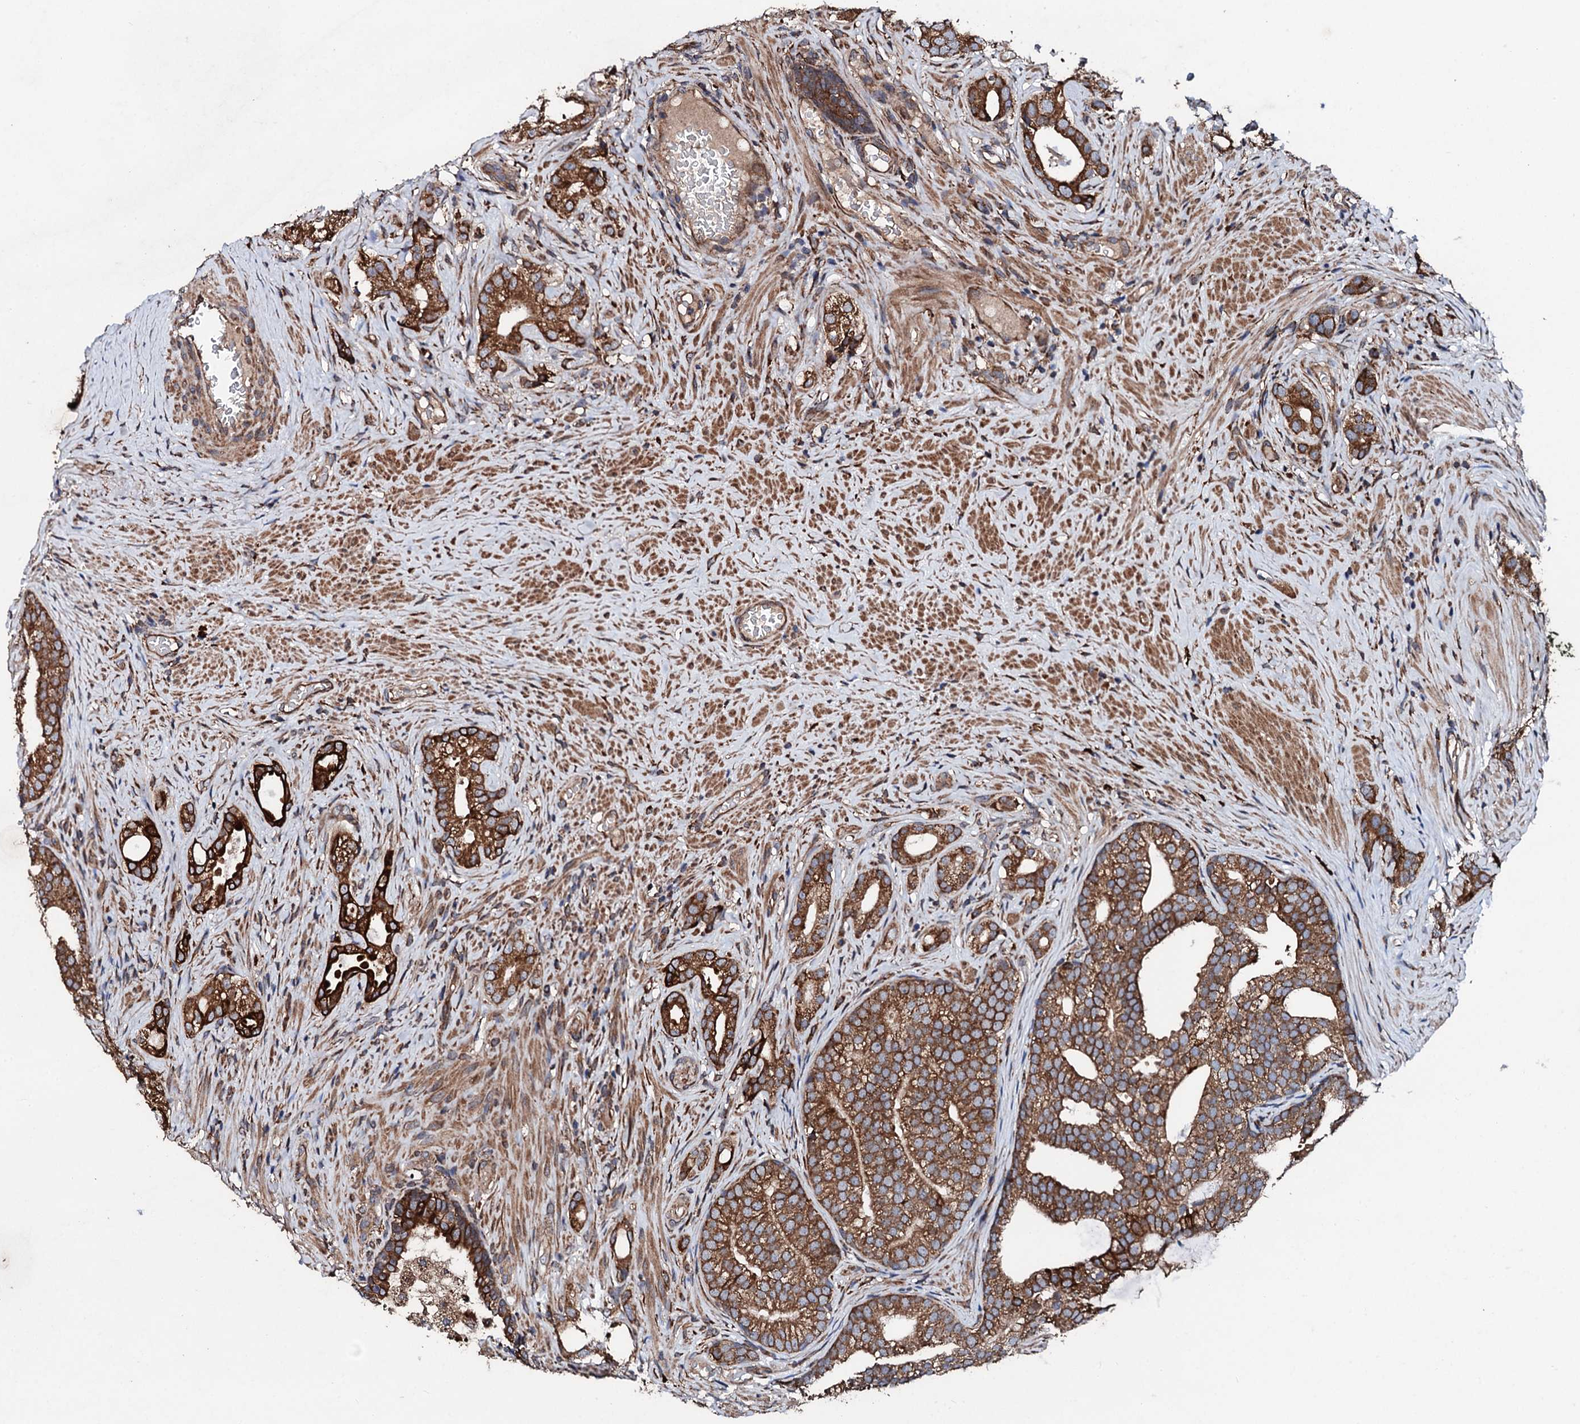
{"staining": {"intensity": "strong", "quantity": ">75%", "location": "cytoplasmic/membranous"}, "tissue": "prostate cancer", "cell_type": "Tumor cells", "image_type": "cancer", "snomed": [{"axis": "morphology", "description": "Adenocarcinoma, Low grade"}, {"axis": "topography", "description": "Prostate"}], "caption": "DAB immunohistochemical staining of human prostate low-grade adenocarcinoma exhibits strong cytoplasmic/membranous protein positivity in approximately >75% of tumor cells.", "gene": "CKAP5", "patient": {"sex": "male", "age": 71}}